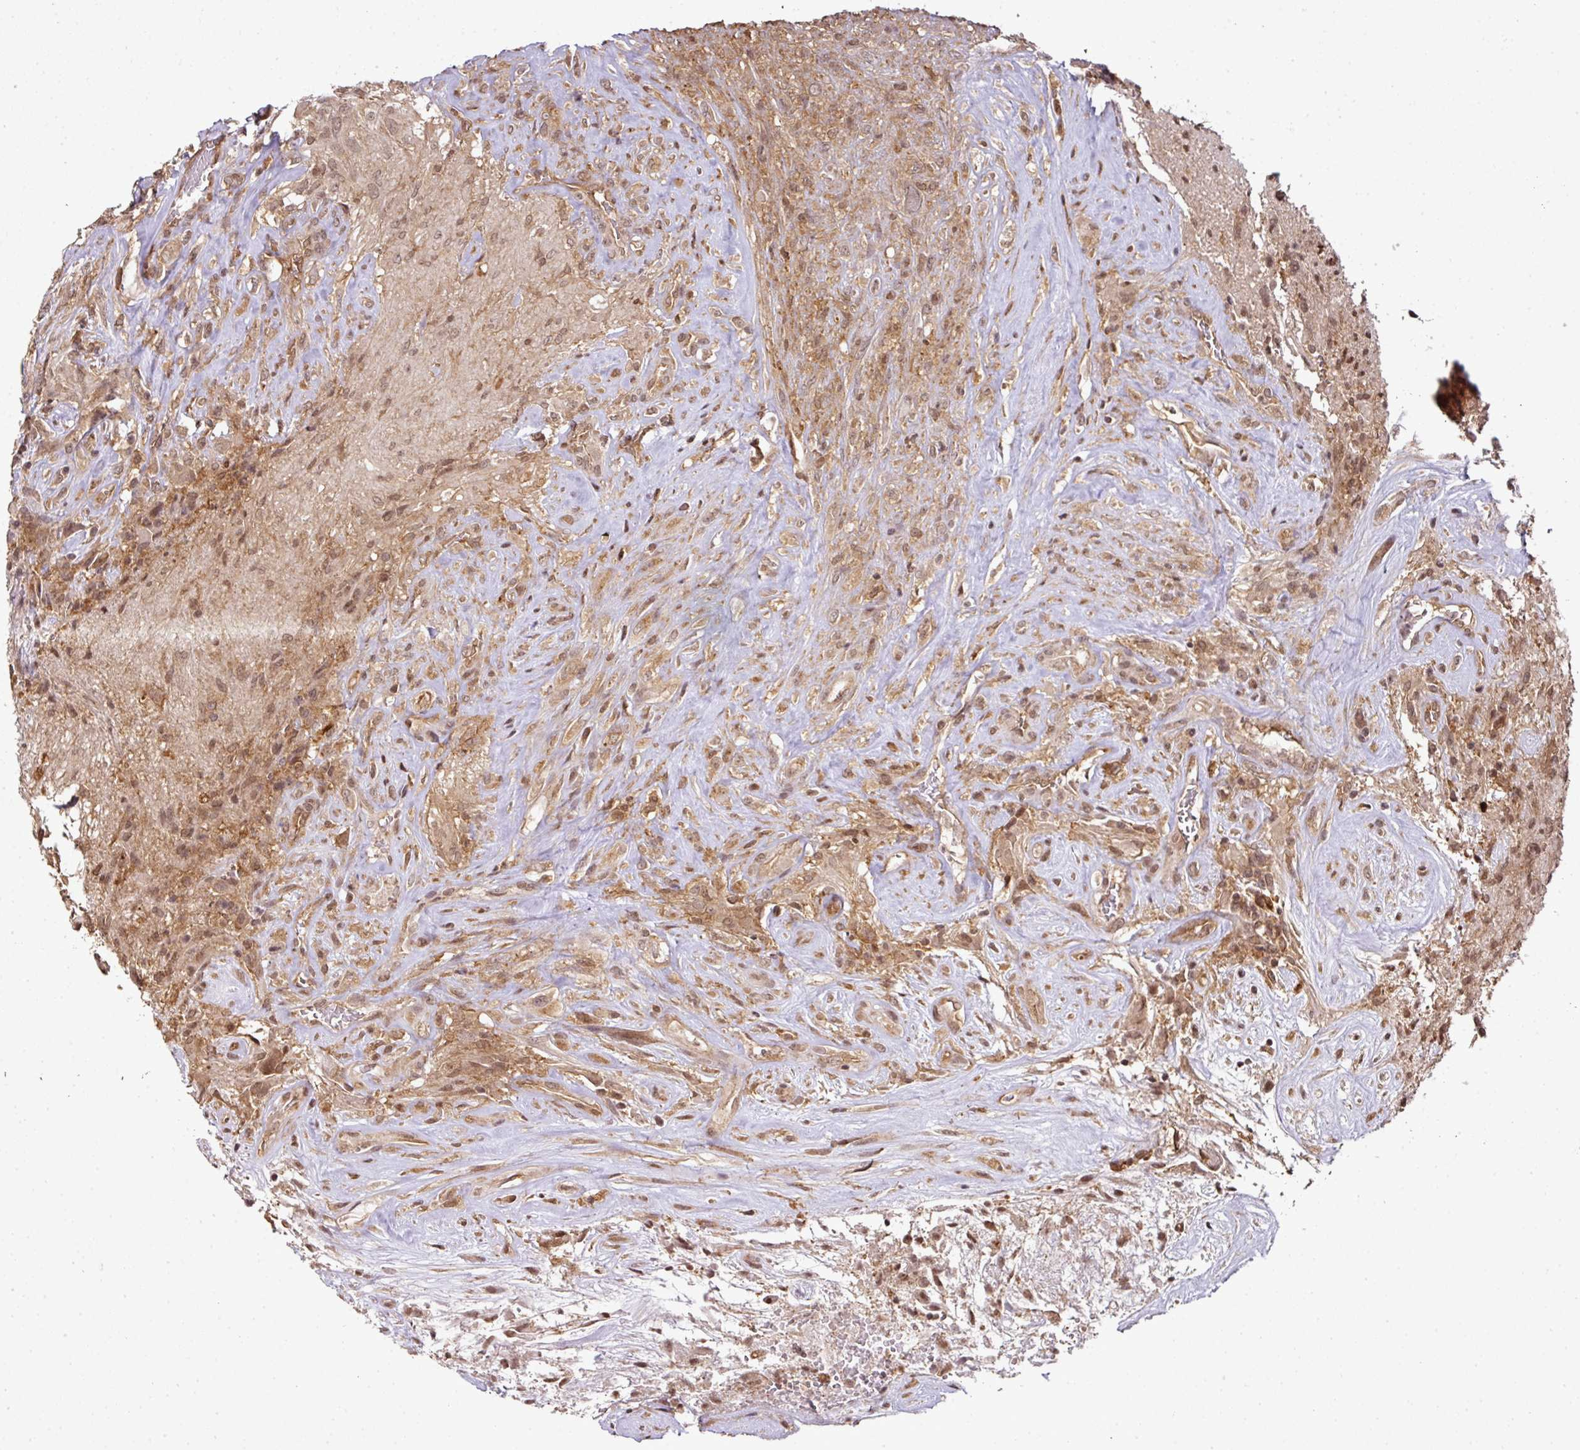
{"staining": {"intensity": "moderate", "quantity": ">75%", "location": "cytoplasmic/membranous,nuclear"}, "tissue": "glioma", "cell_type": "Tumor cells", "image_type": "cancer", "snomed": [{"axis": "morphology", "description": "Glioma, malignant, High grade"}, {"axis": "topography", "description": "Brain"}], "caption": "Immunohistochemical staining of human malignant glioma (high-grade) demonstrates medium levels of moderate cytoplasmic/membranous and nuclear staining in approximately >75% of tumor cells.", "gene": "ANKRD18A", "patient": {"sex": "male", "age": 56}}